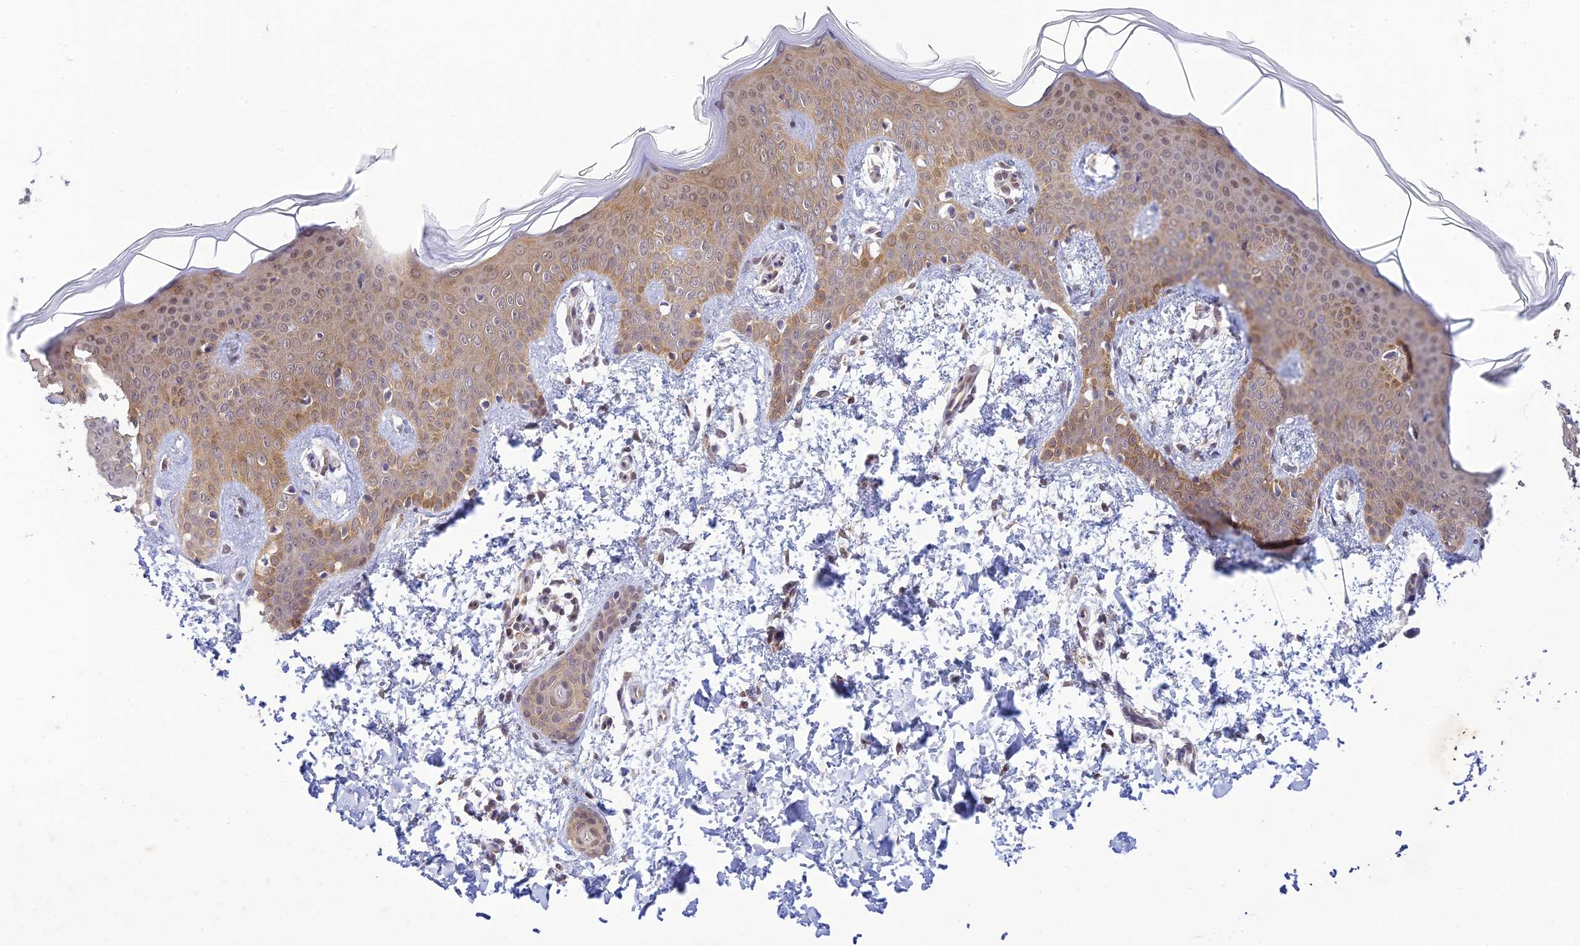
{"staining": {"intensity": "weak", "quantity": ">75%", "location": "cytoplasmic/membranous"}, "tissue": "skin", "cell_type": "Fibroblasts", "image_type": "normal", "snomed": [{"axis": "morphology", "description": "Normal tissue, NOS"}, {"axis": "topography", "description": "Skin"}], "caption": "A brown stain shows weak cytoplasmic/membranous staining of a protein in fibroblasts of normal human skin.", "gene": "SKIC8", "patient": {"sex": "male", "age": 36}}